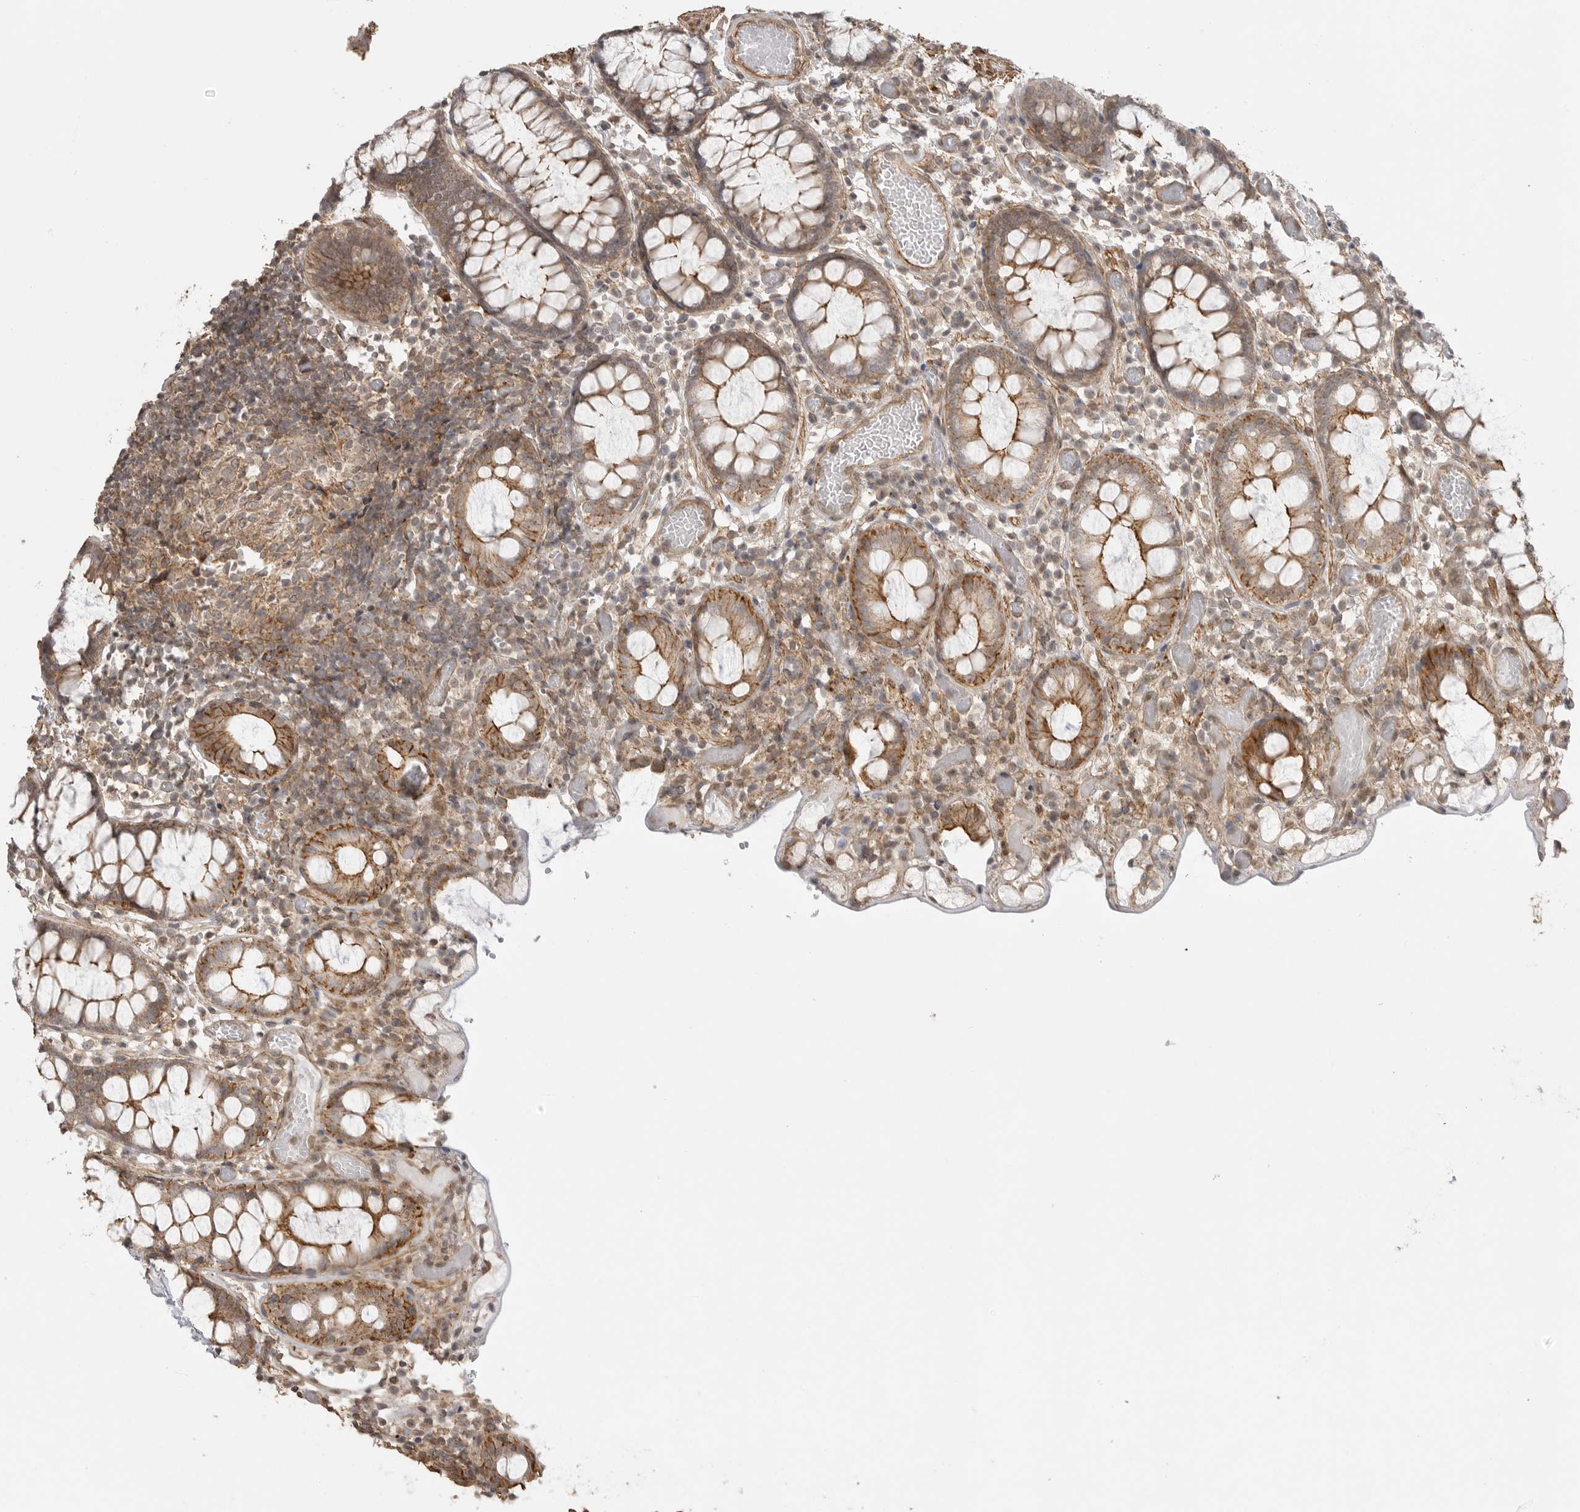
{"staining": {"intensity": "moderate", "quantity": ">75%", "location": "cytoplasmic/membranous"}, "tissue": "colon", "cell_type": "Endothelial cells", "image_type": "normal", "snomed": [{"axis": "morphology", "description": "Normal tissue, NOS"}, {"axis": "topography", "description": "Colon"}], "caption": "This is a histology image of immunohistochemistry staining of normal colon, which shows moderate expression in the cytoplasmic/membranous of endothelial cells.", "gene": "GPC2", "patient": {"sex": "male", "age": 14}}